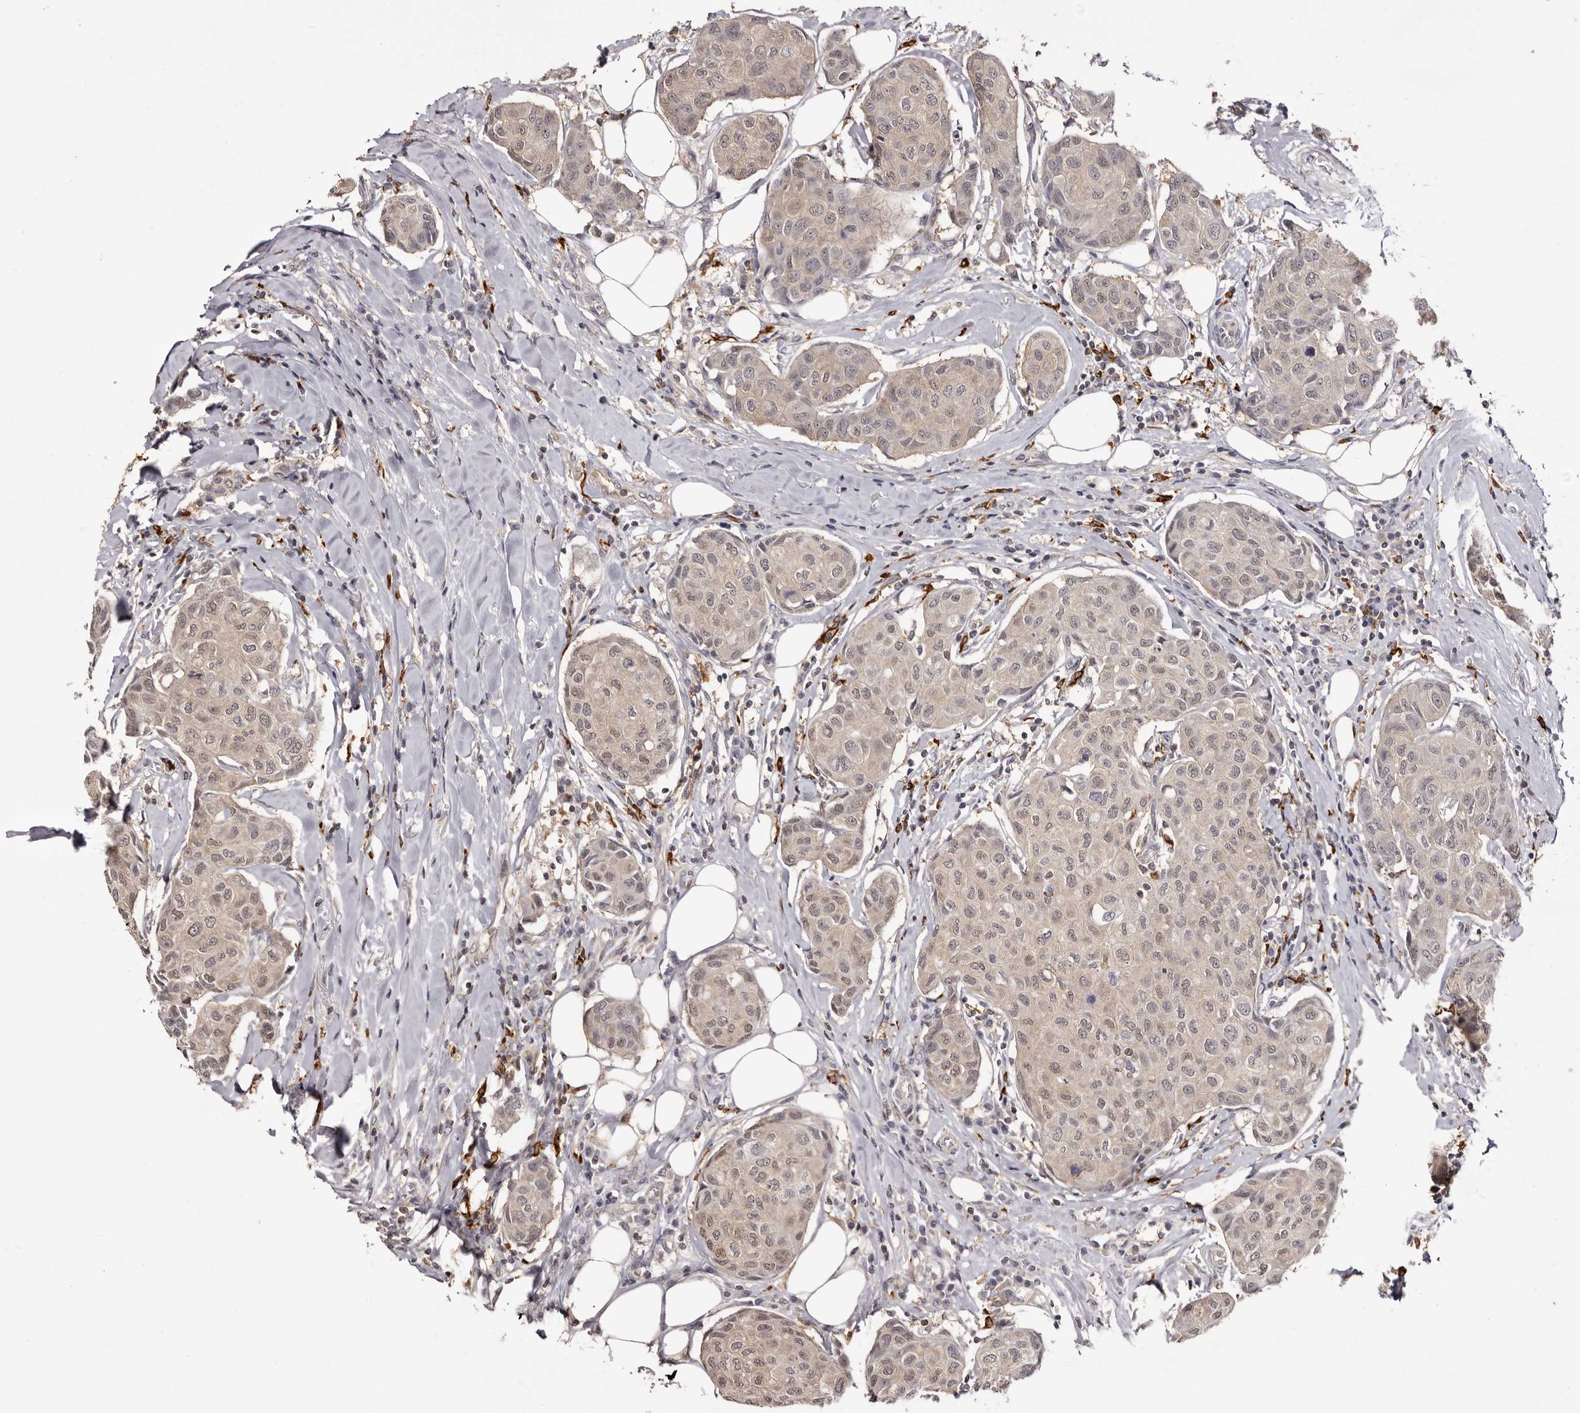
{"staining": {"intensity": "weak", "quantity": "<25%", "location": "cytoplasmic/membranous"}, "tissue": "breast cancer", "cell_type": "Tumor cells", "image_type": "cancer", "snomed": [{"axis": "morphology", "description": "Duct carcinoma"}, {"axis": "topography", "description": "Breast"}], "caption": "This is an IHC photomicrograph of human breast cancer (invasive ductal carcinoma). There is no positivity in tumor cells.", "gene": "TNNI1", "patient": {"sex": "female", "age": 80}}